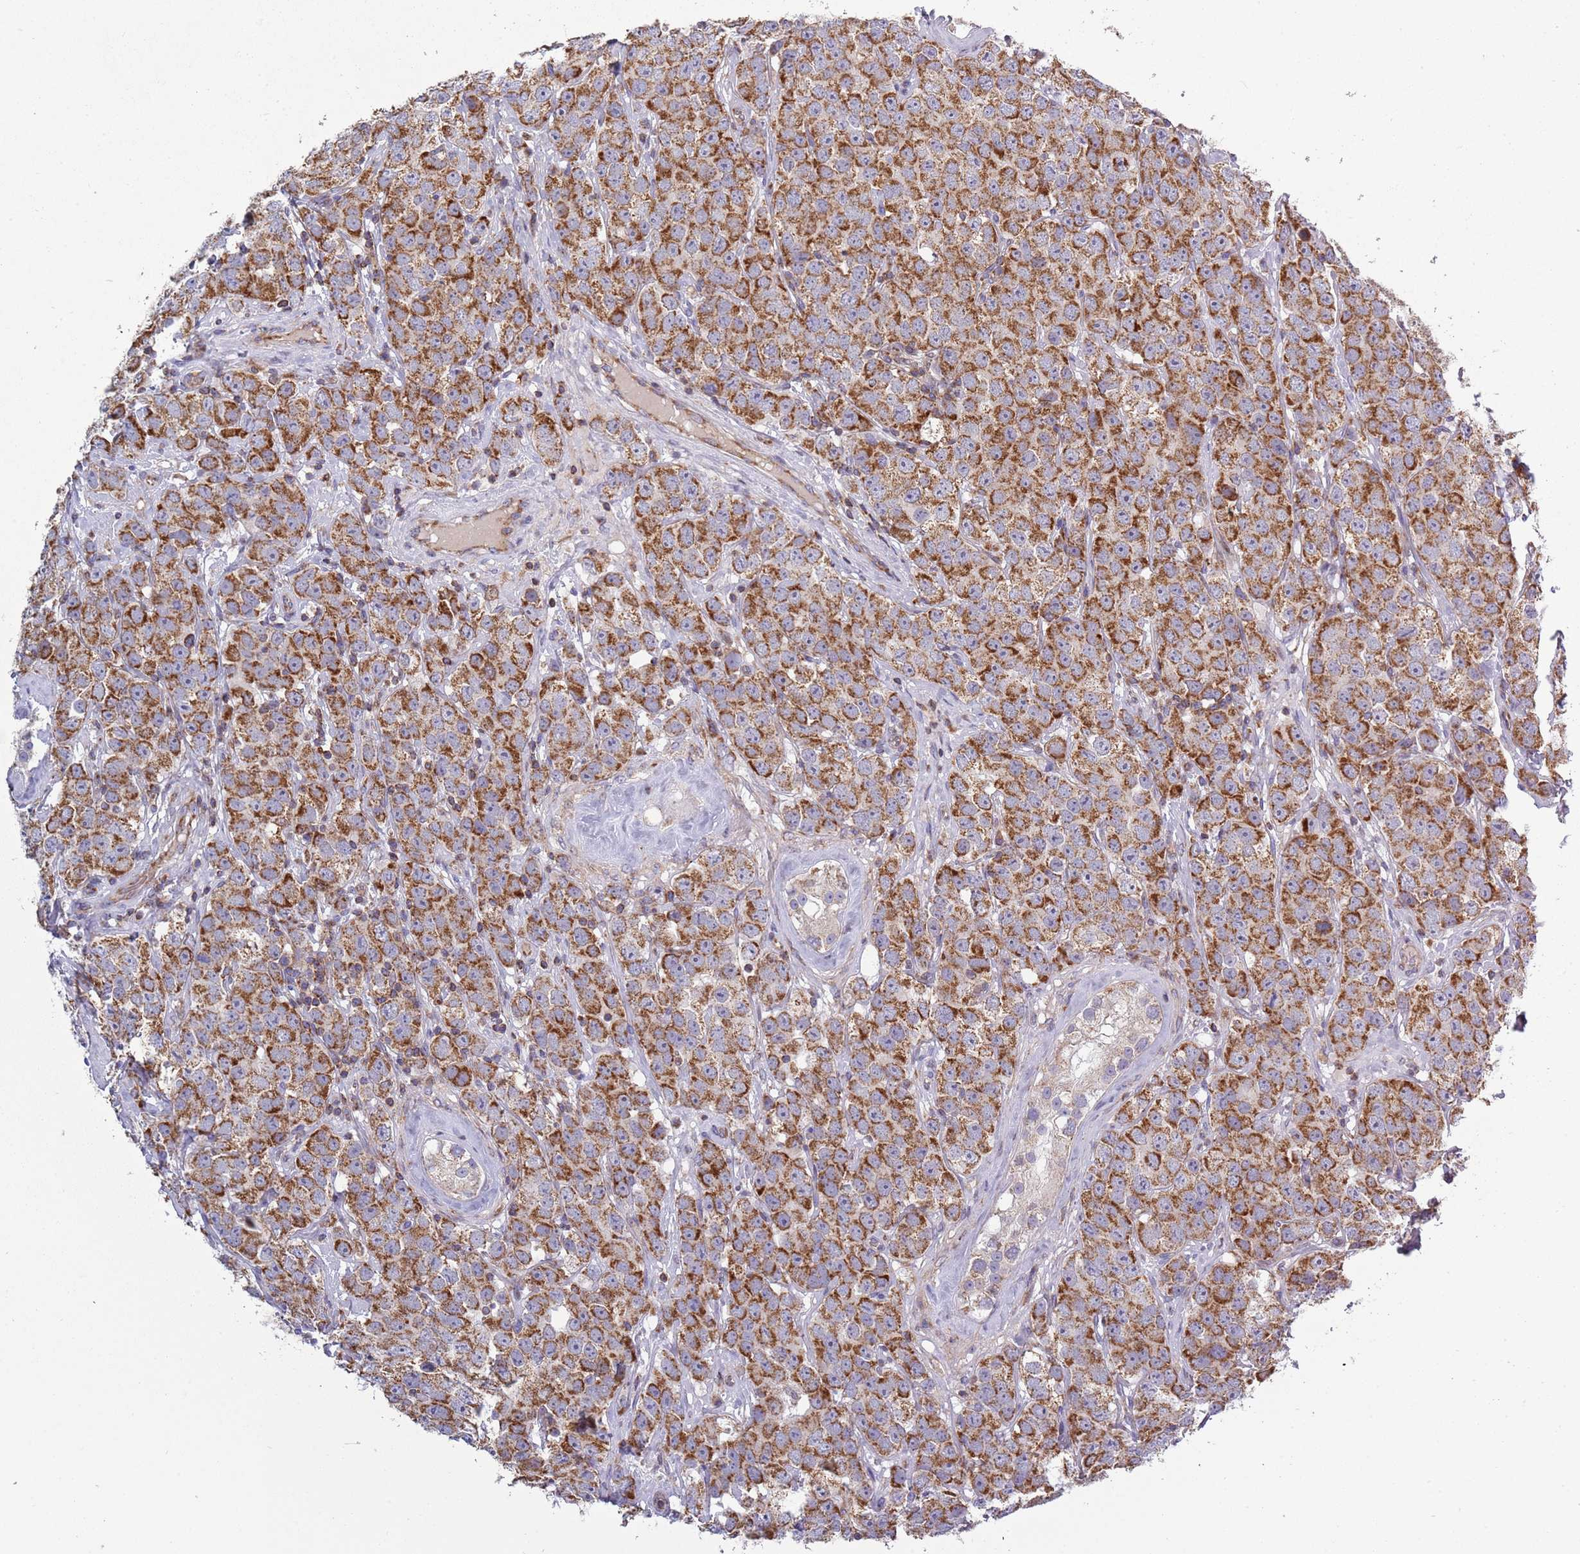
{"staining": {"intensity": "strong", "quantity": "25%-75%", "location": "cytoplasmic/membranous"}, "tissue": "testis cancer", "cell_type": "Tumor cells", "image_type": "cancer", "snomed": [{"axis": "morphology", "description": "Seminoma, NOS"}, {"axis": "topography", "description": "Testis"}], "caption": "Human testis cancer (seminoma) stained with a protein marker reveals strong staining in tumor cells.", "gene": "IRS4", "patient": {"sex": "male", "age": 28}}